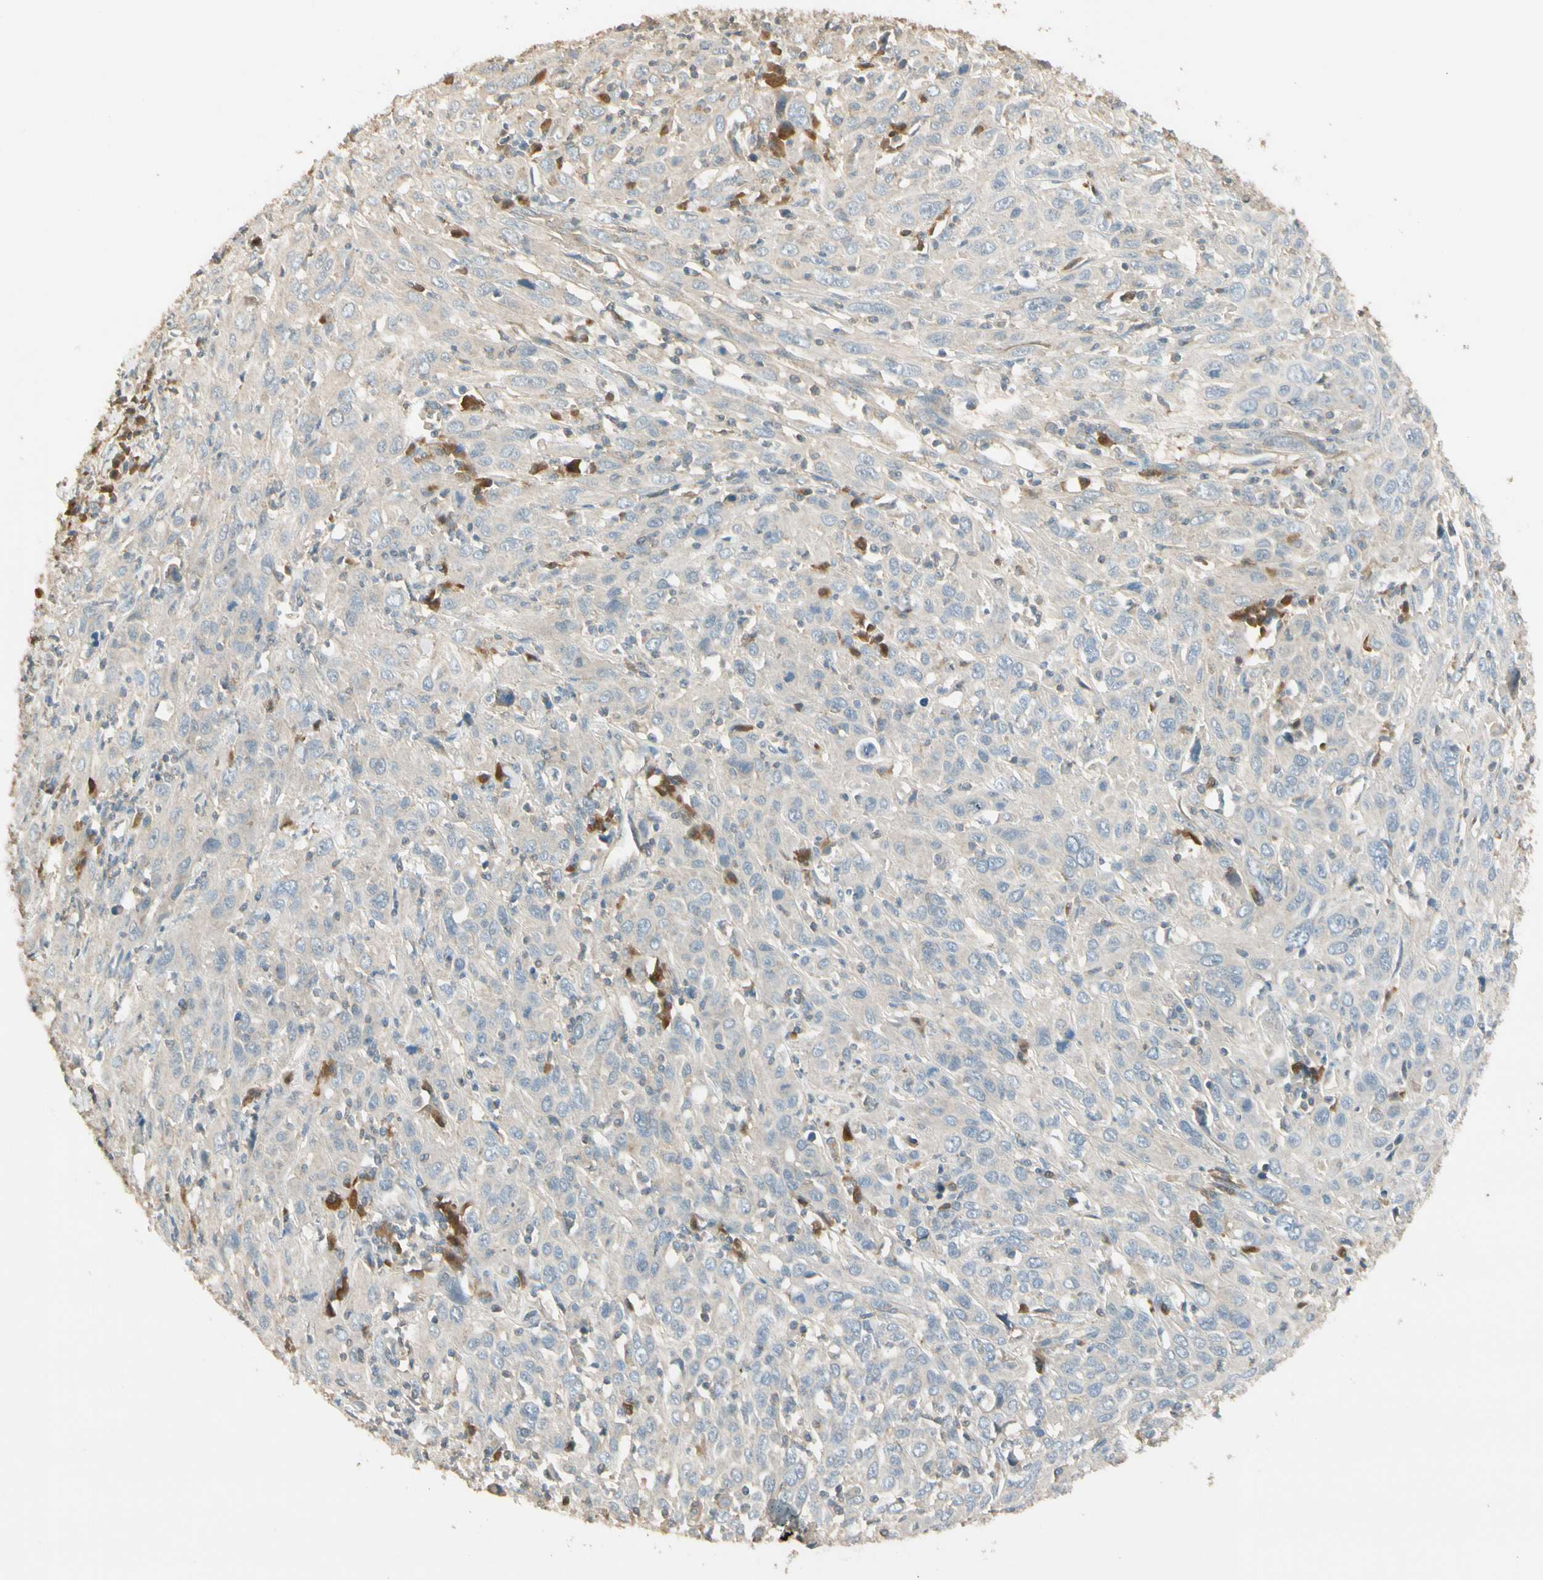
{"staining": {"intensity": "weak", "quantity": "<25%", "location": "cytoplasmic/membranous"}, "tissue": "cervical cancer", "cell_type": "Tumor cells", "image_type": "cancer", "snomed": [{"axis": "morphology", "description": "Squamous cell carcinoma, NOS"}, {"axis": "topography", "description": "Cervix"}], "caption": "The immunohistochemistry (IHC) image has no significant staining in tumor cells of cervical cancer tissue.", "gene": "PLXNA1", "patient": {"sex": "female", "age": 46}}